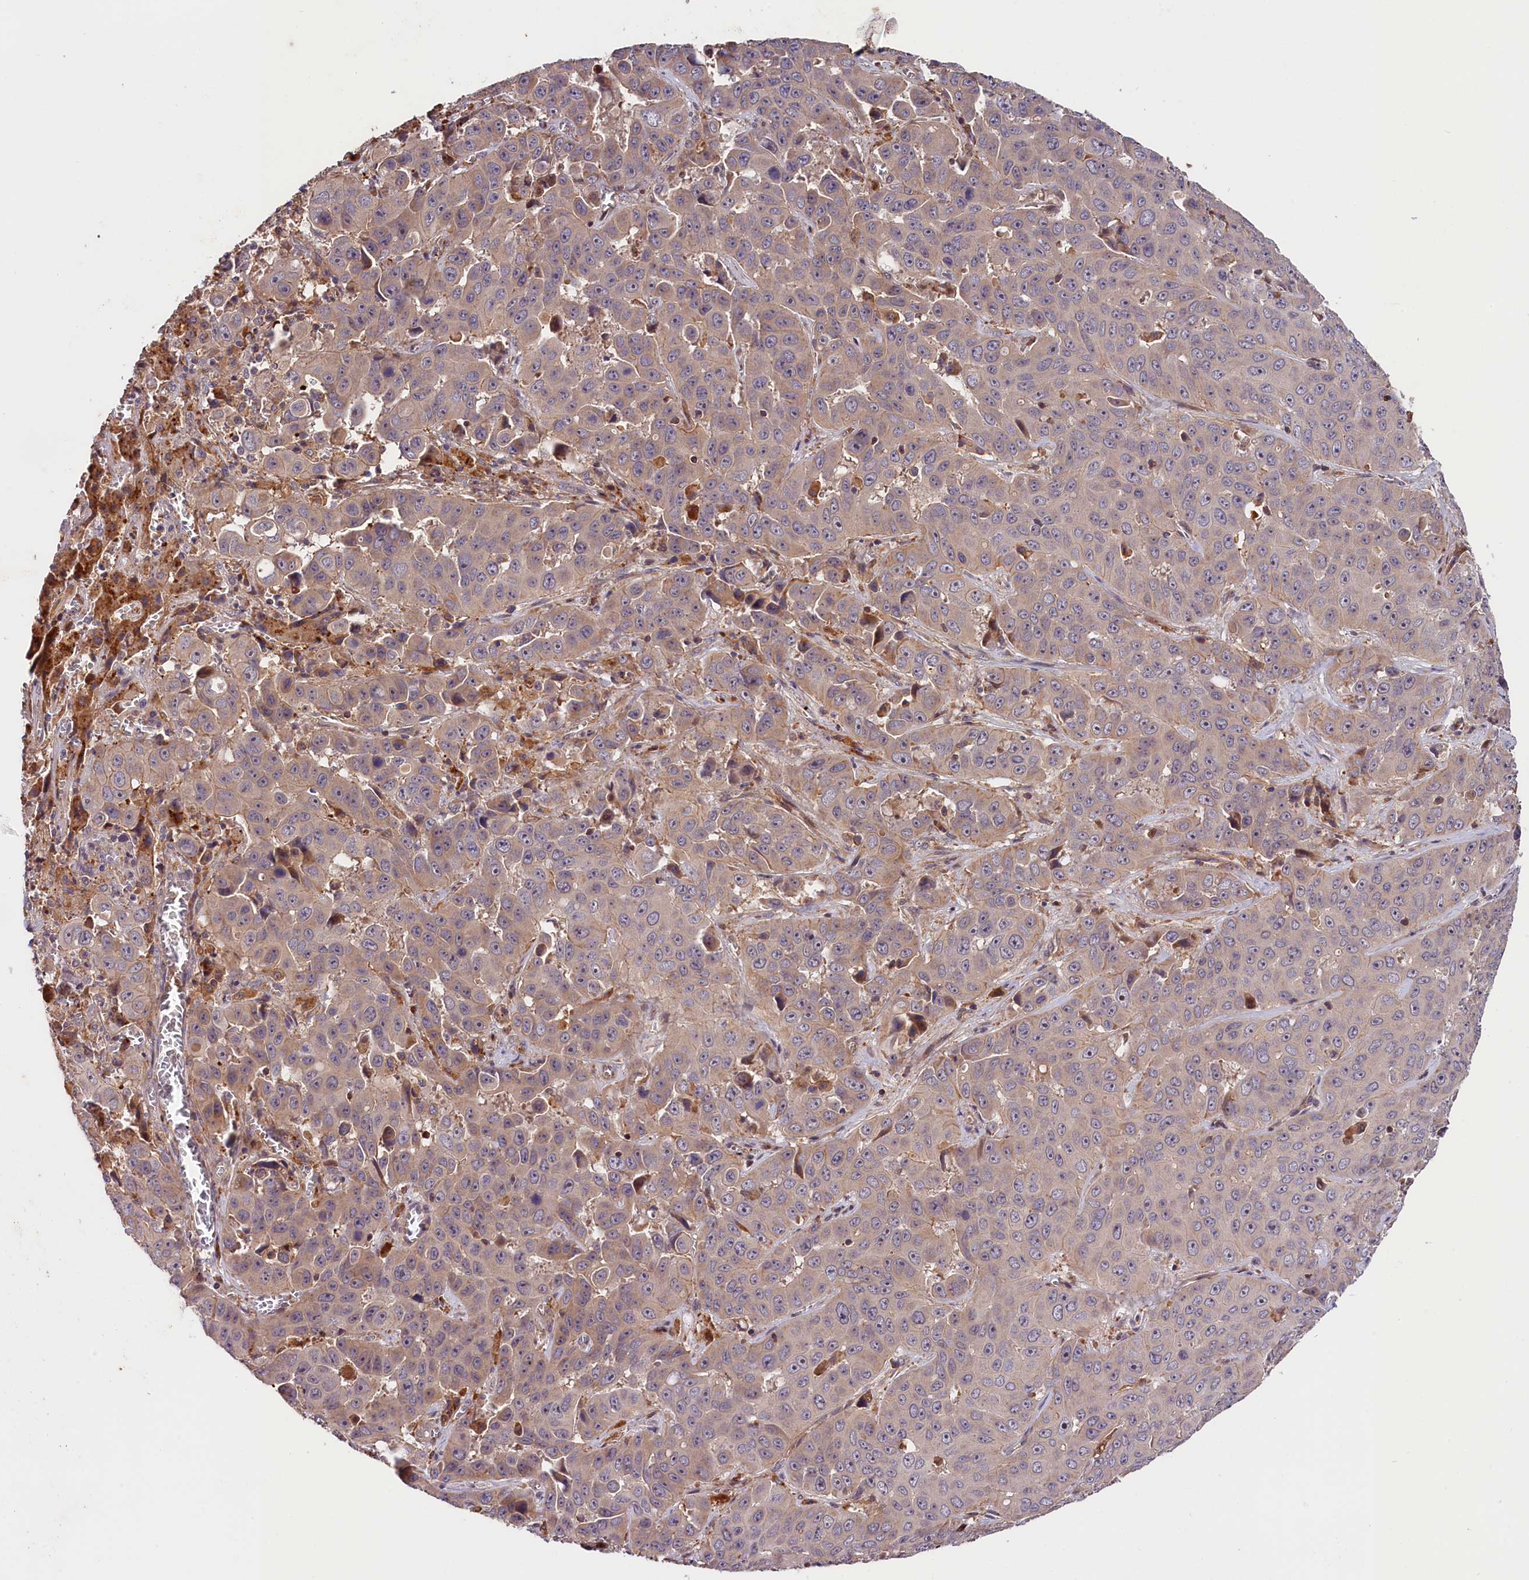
{"staining": {"intensity": "weak", "quantity": "<25%", "location": "cytoplasmic/membranous"}, "tissue": "liver cancer", "cell_type": "Tumor cells", "image_type": "cancer", "snomed": [{"axis": "morphology", "description": "Cholangiocarcinoma"}, {"axis": "topography", "description": "Liver"}], "caption": "This photomicrograph is of liver cancer stained with immunohistochemistry (IHC) to label a protein in brown with the nuclei are counter-stained blue. There is no staining in tumor cells.", "gene": "CACNA1H", "patient": {"sex": "female", "age": 52}}